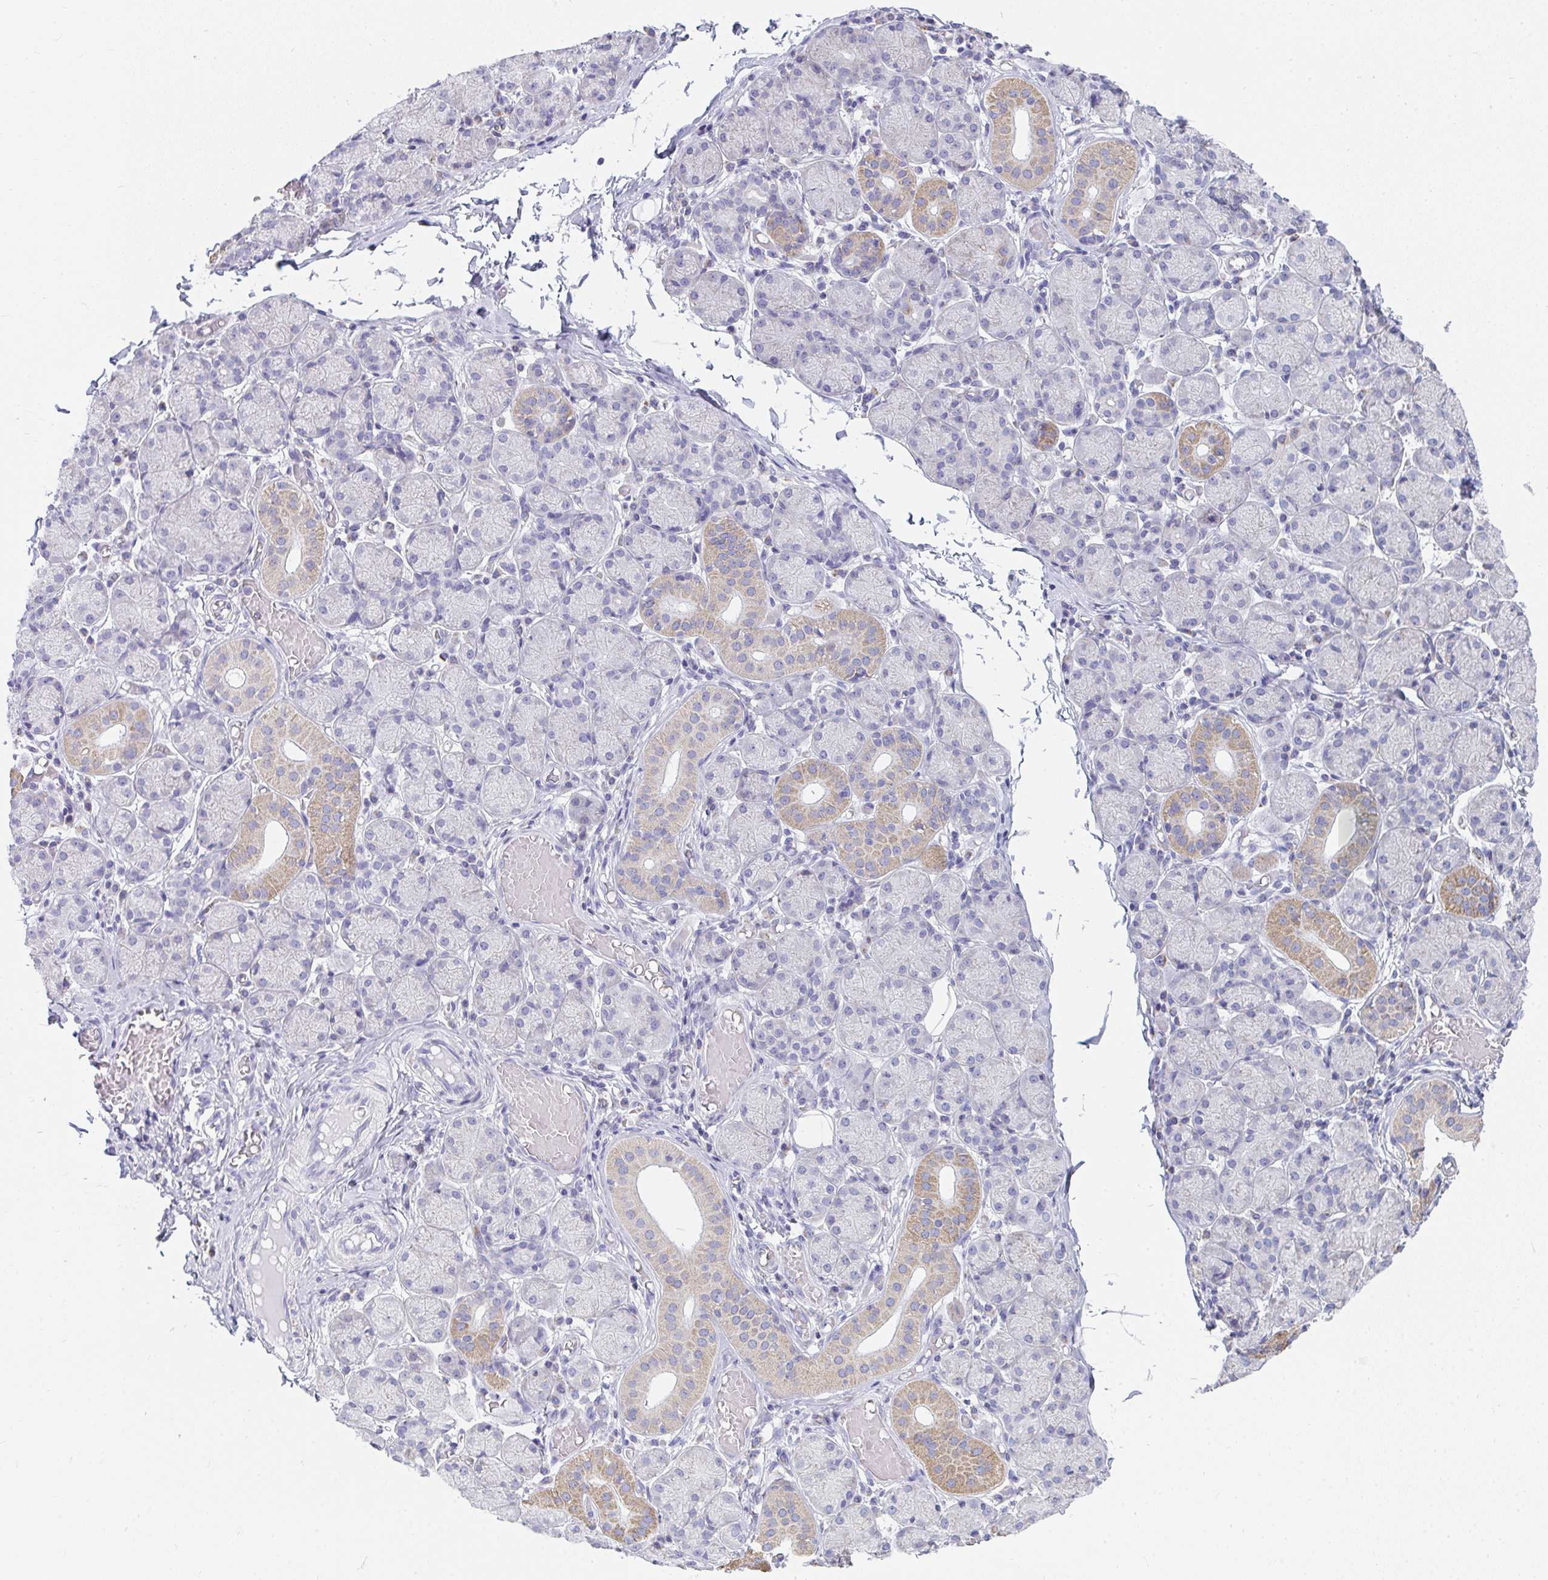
{"staining": {"intensity": "weak", "quantity": "<25%", "location": "cytoplasmic/membranous"}, "tissue": "salivary gland", "cell_type": "Glandular cells", "image_type": "normal", "snomed": [{"axis": "morphology", "description": "Normal tissue, NOS"}, {"axis": "topography", "description": "Salivary gland"}], "caption": "Benign salivary gland was stained to show a protein in brown. There is no significant staining in glandular cells.", "gene": "SLC6A1", "patient": {"sex": "female", "age": 24}}